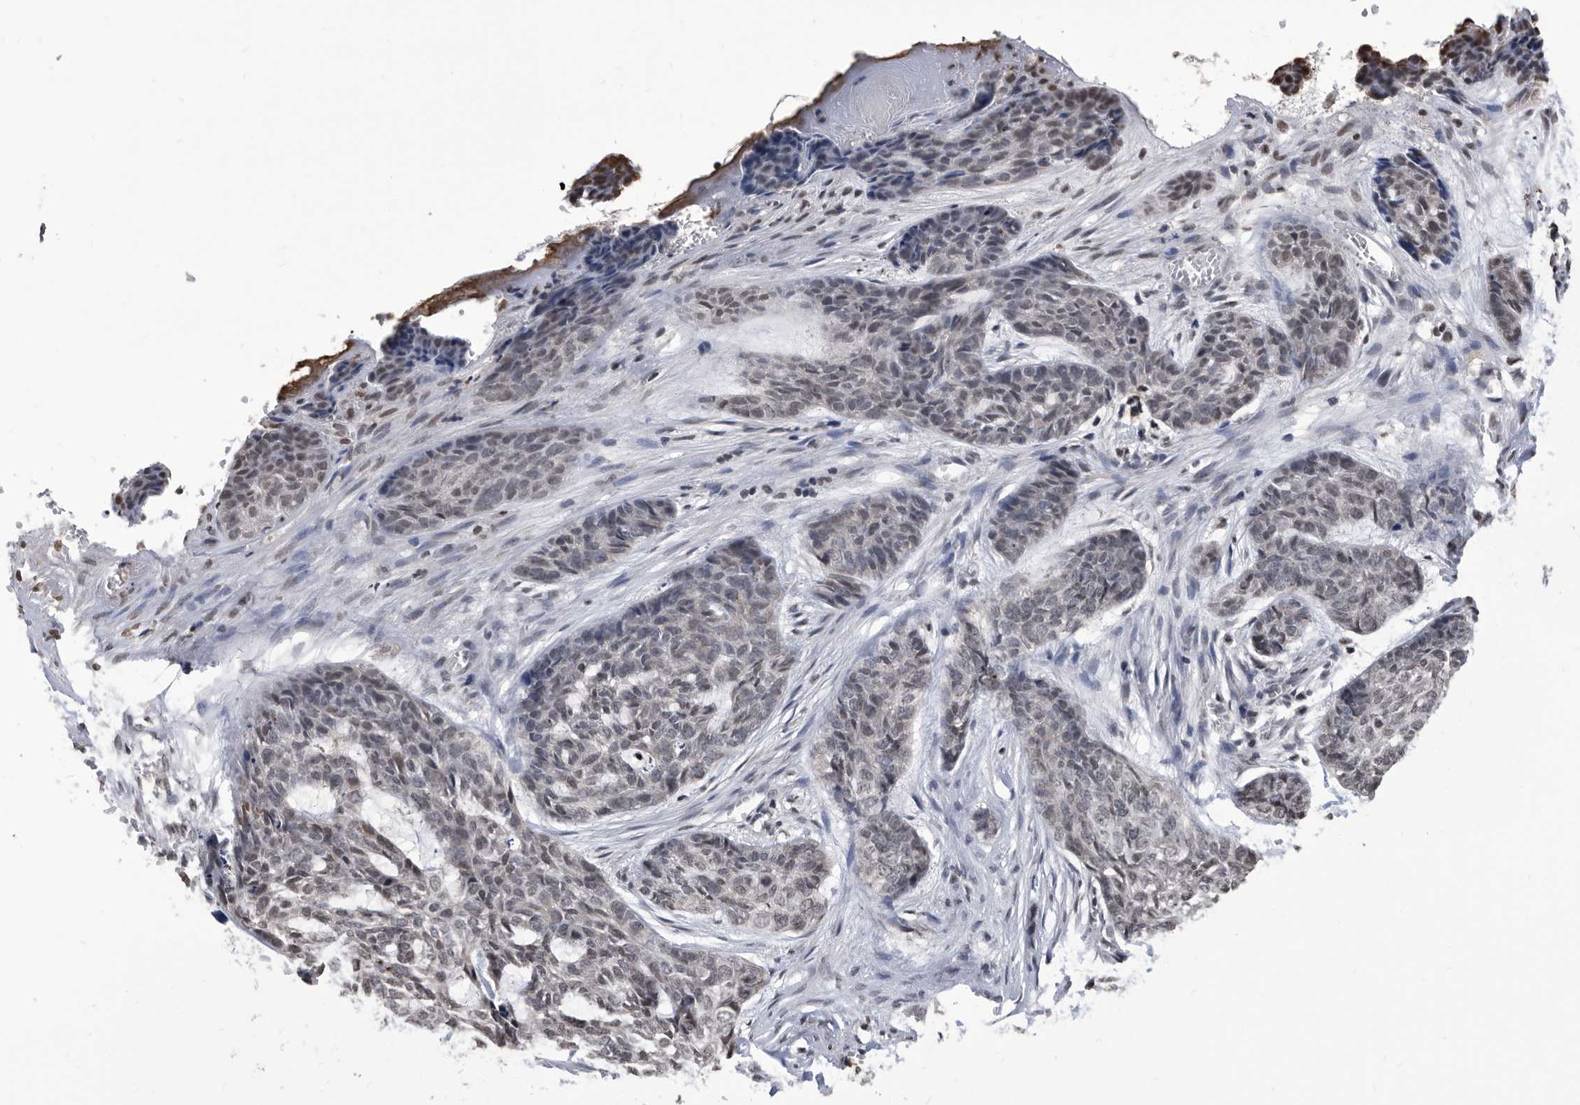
{"staining": {"intensity": "weak", "quantity": "25%-75%", "location": "nuclear"}, "tissue": "skin cancer", "cell_type": "Tumor cells", "image_type": "cancer", "snomed": [{"axis": "morphology", "description": "Basal cell carcinoma"}, {"axis": "topography", "description": "Skin"}], "caption": "Protein expression analysis of skin basal cell carcinoma reveals weak nuclear expression in approximately 25%-75% of tumor cells.", "gene": "TSTD1", "patient": {"sex": "female", "age": 64}}